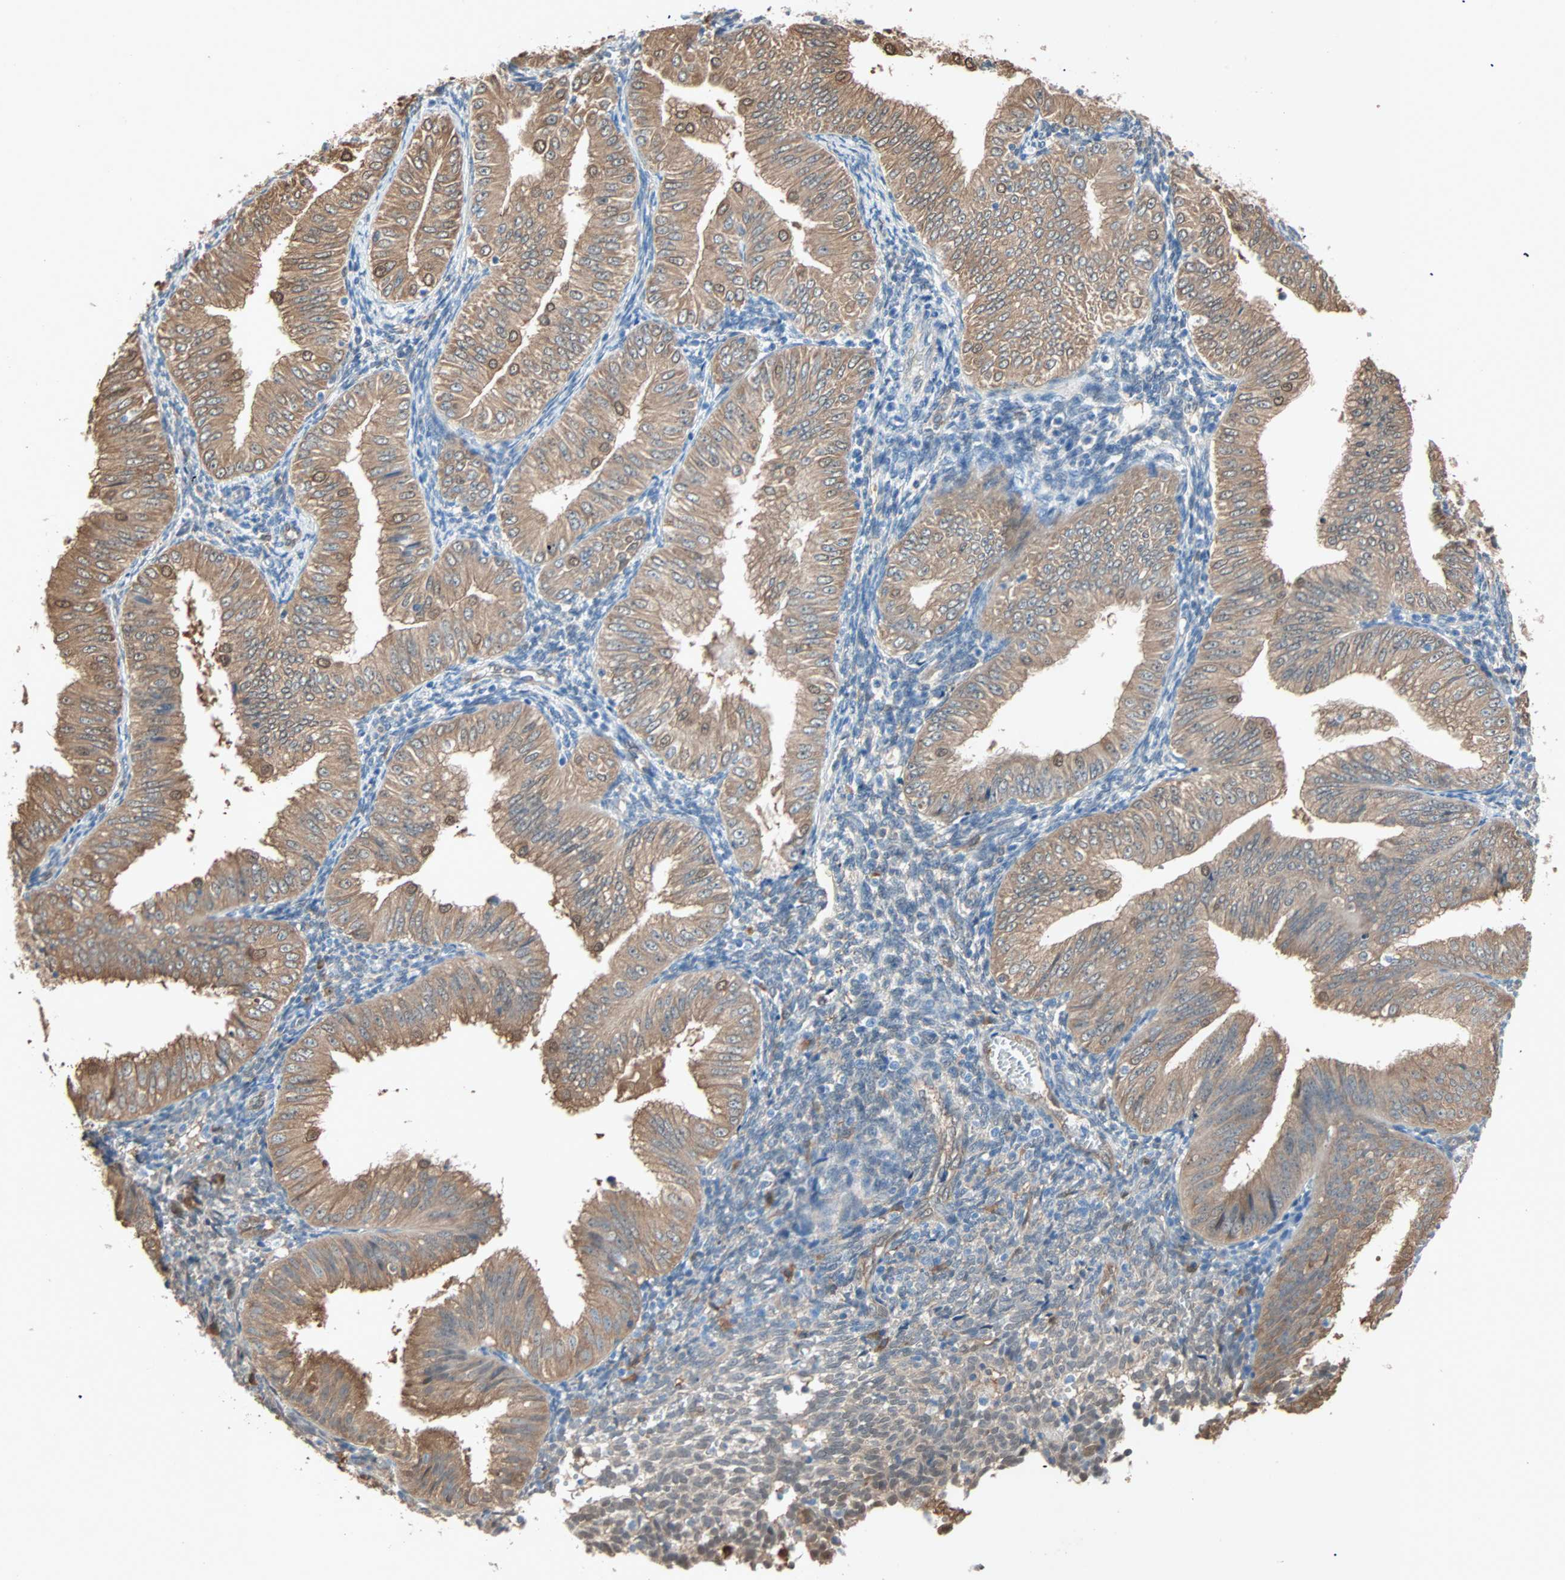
{"staining": {"intensity": "moderate", "quantity": ">75%", "location": "cytoplasmic/membranous"}, "tissue": "endometrial cancer", "cell_type": "Tumor cells", "image_type": "cancer", "snomed": [{"axis": "morphology", "description": "Normal tissue, NOS"}, {"axis": "morphology", "description": "Adenocarcinoma, NOS"}, {"axis": "topography", "description": "Endometrium"}], "caption": "The photomicrograph exhibits staining of endometrial cancer, revealing moderate cytoplasmic/membranous protein positivity (brown color) within tumor cells.", "gene": "PRDX1", "patient": {"sex": "female", "age": 53}}